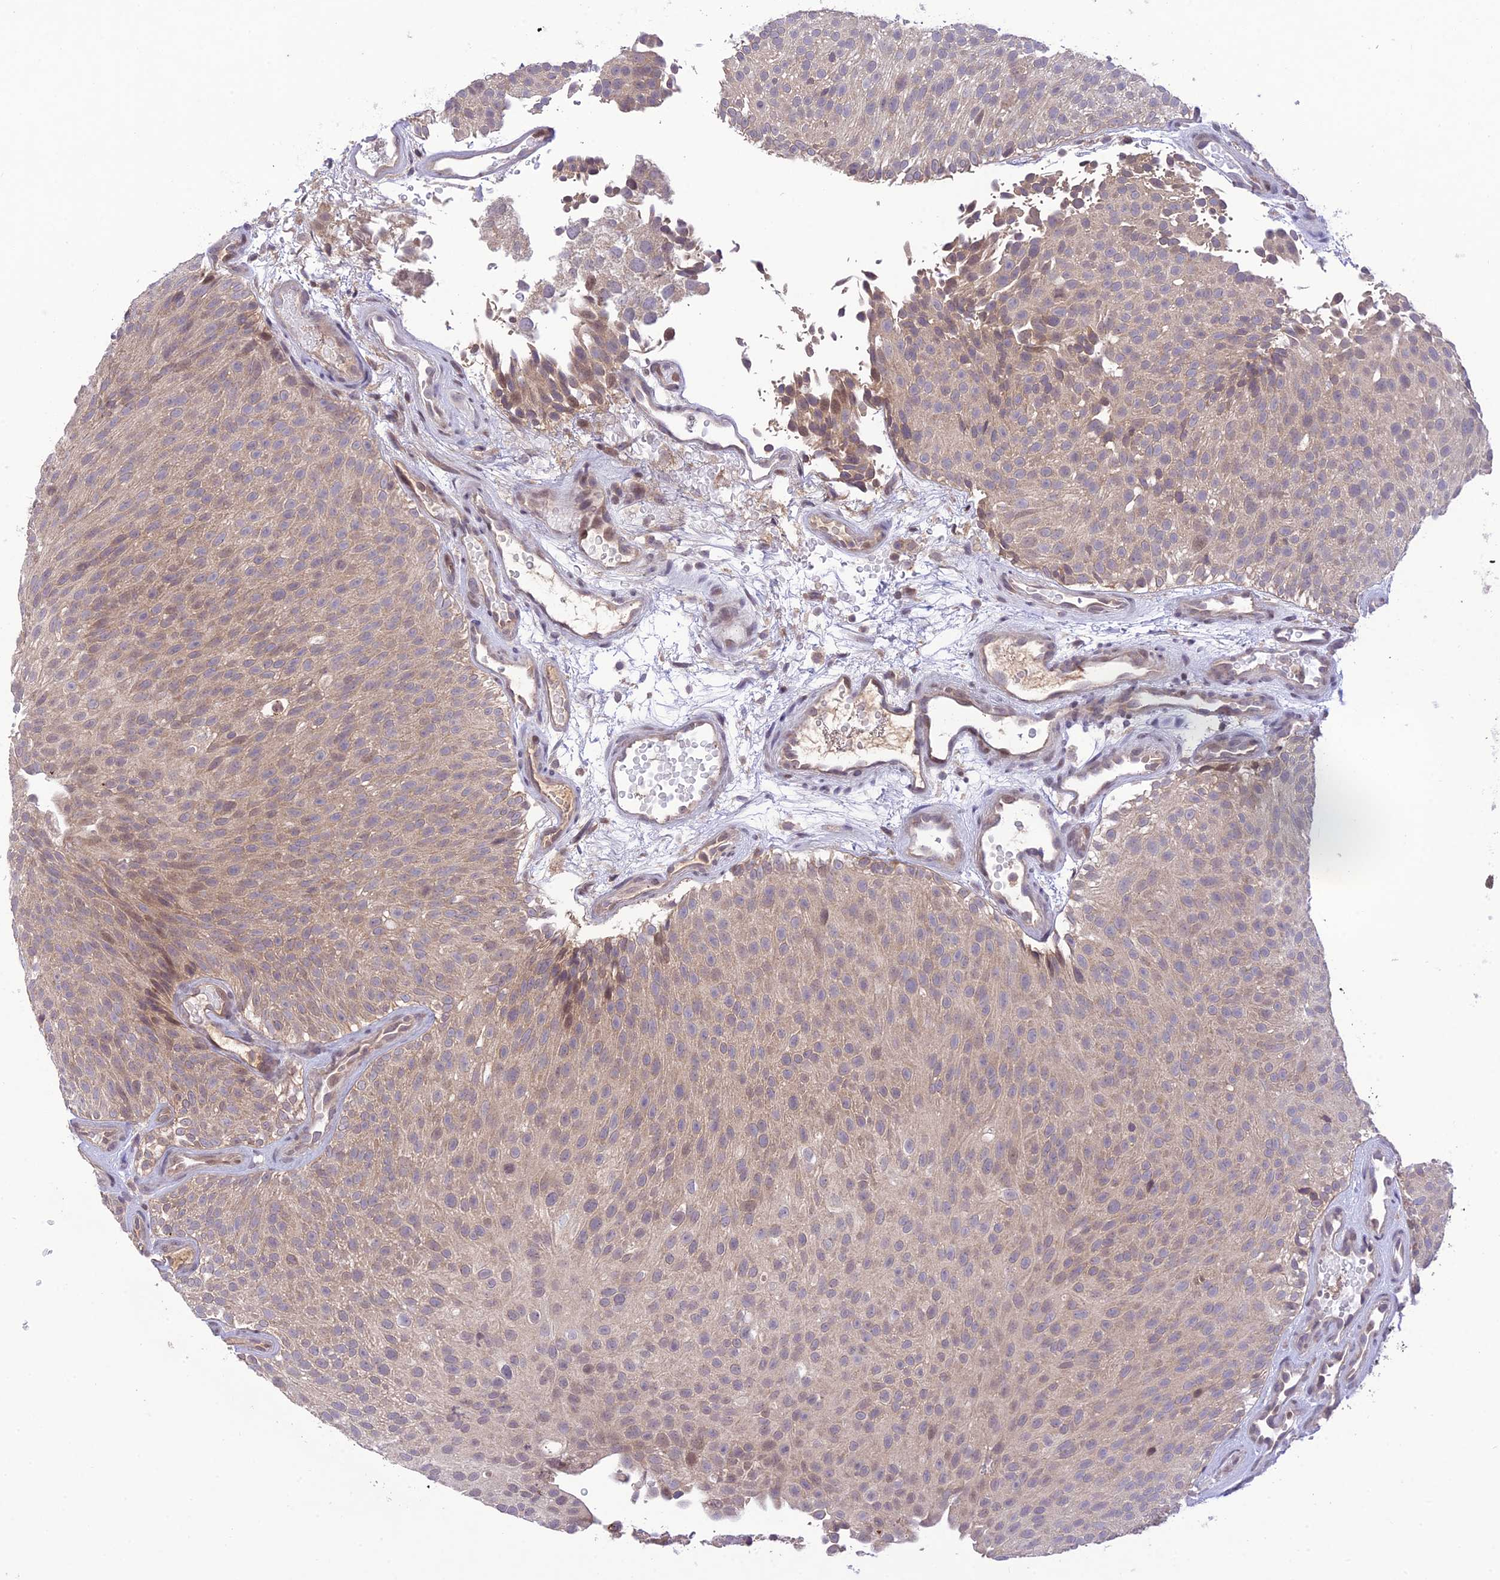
{"staining": {"intensity": "weak", "quantity": ">75%", "location": "cytoplasmic/membranous"}, "tissue": "urothelial cancer", "cell_type": "Tumor cells", "image_type": "cancer", "snomed": [{"axis": "morphology", "description": "Urothelial carcinoma, Low grade"}, {"axis": "topography", "description": "Urinary bladder"}], "caption": "IHC (DAB (3,3'-diaminobenzidine)) staining of human urothelial carcinoma (low-grade) shows weak cytoplasmic/membranous protein expression in about >75% of tumor cells. The staining was performed using DAB (3,3'-diaminobenzidine) to visualize the protein expression in brown, while the nuclei were stained in blue with hematoxylin (Magnification: 20x).", "gene": "TEKT1", "patient": {"sex": "male", "age": 78}}